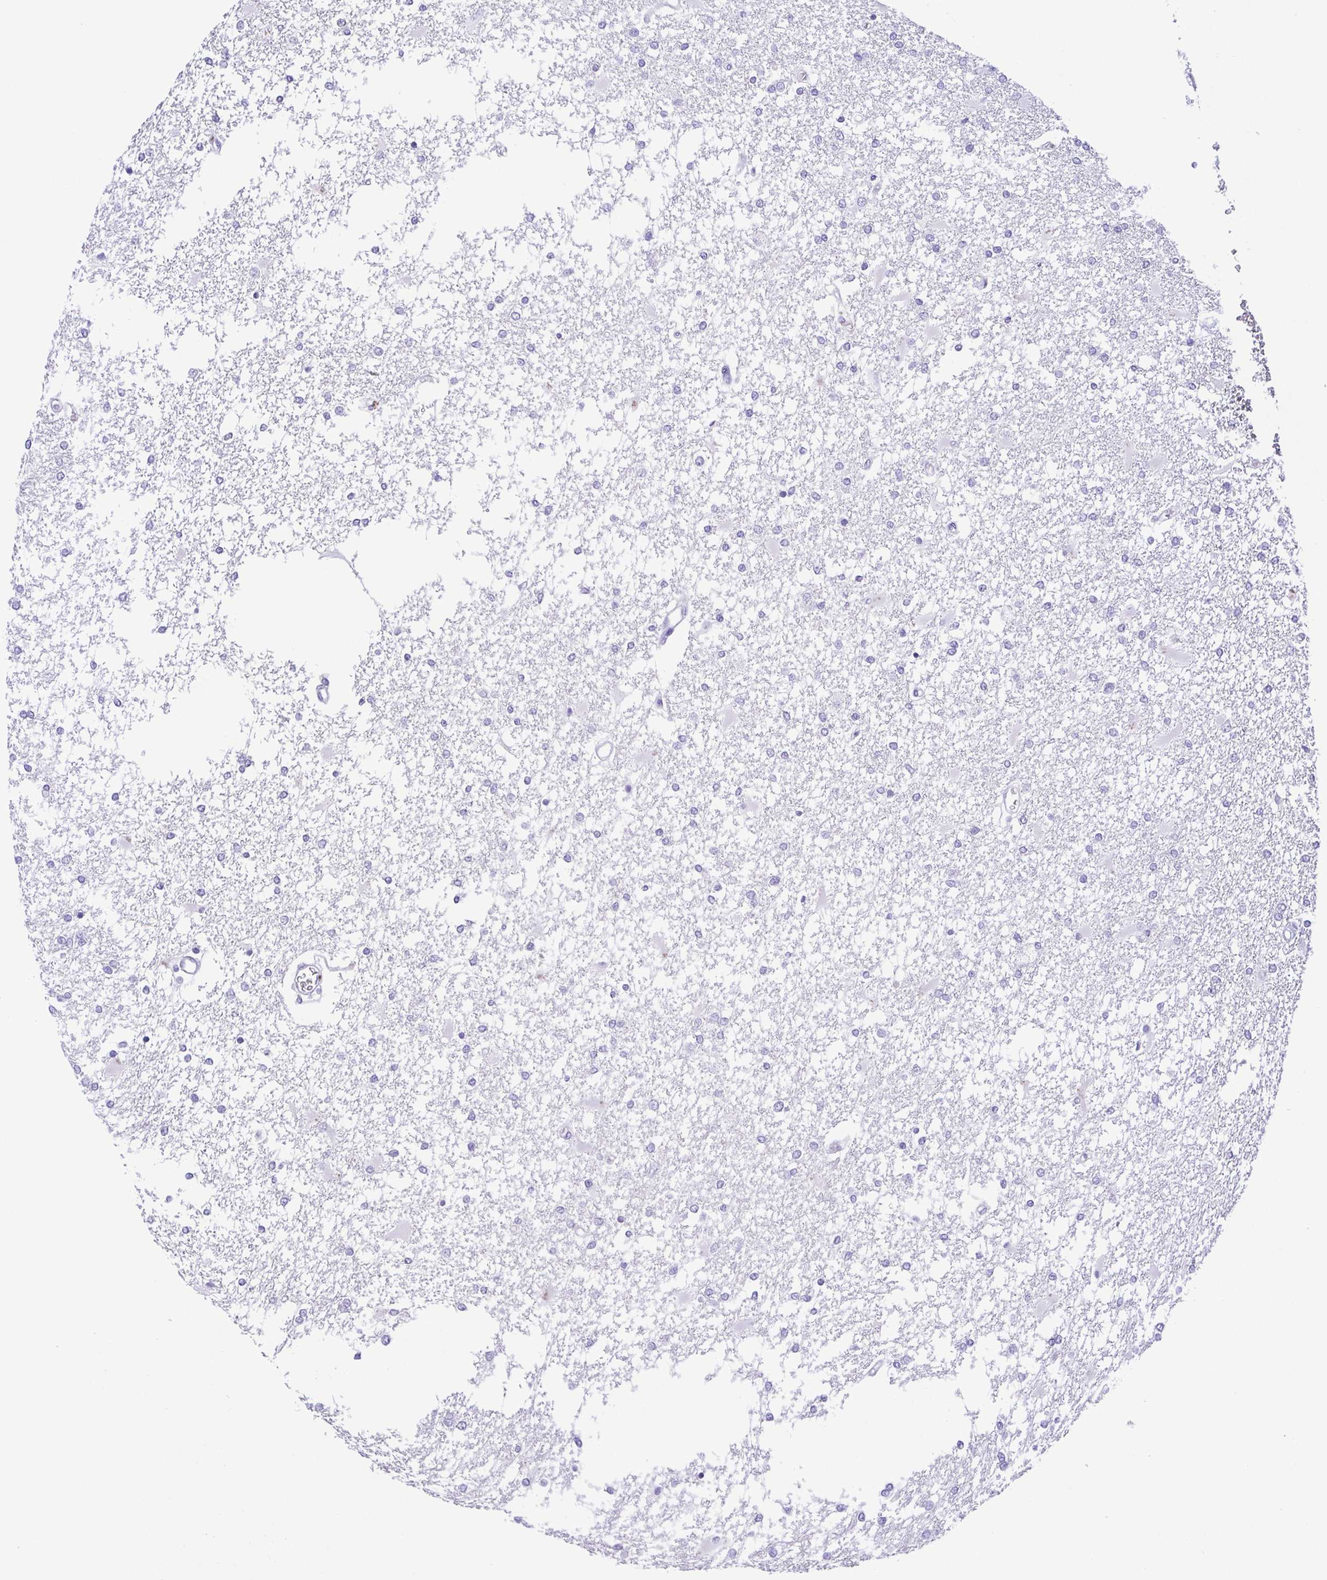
{"staining": {"intensity": "negative", "quantity": "none", "location": "none"}, "tissue": "glioma", "cell_type": "Tumor cells", "image_type": "cancer", "snomed": [{"axis": "morphology", "description": "Glioma, malignant, High grade"}, {"axis": "topography", "description": "Cerebral cortex"}], "caption": "Glioma stained for a protein using IHC displays no staining tumor cells.", "gene": "GPR182", "patient": {"sex": "male", "age": 79}}